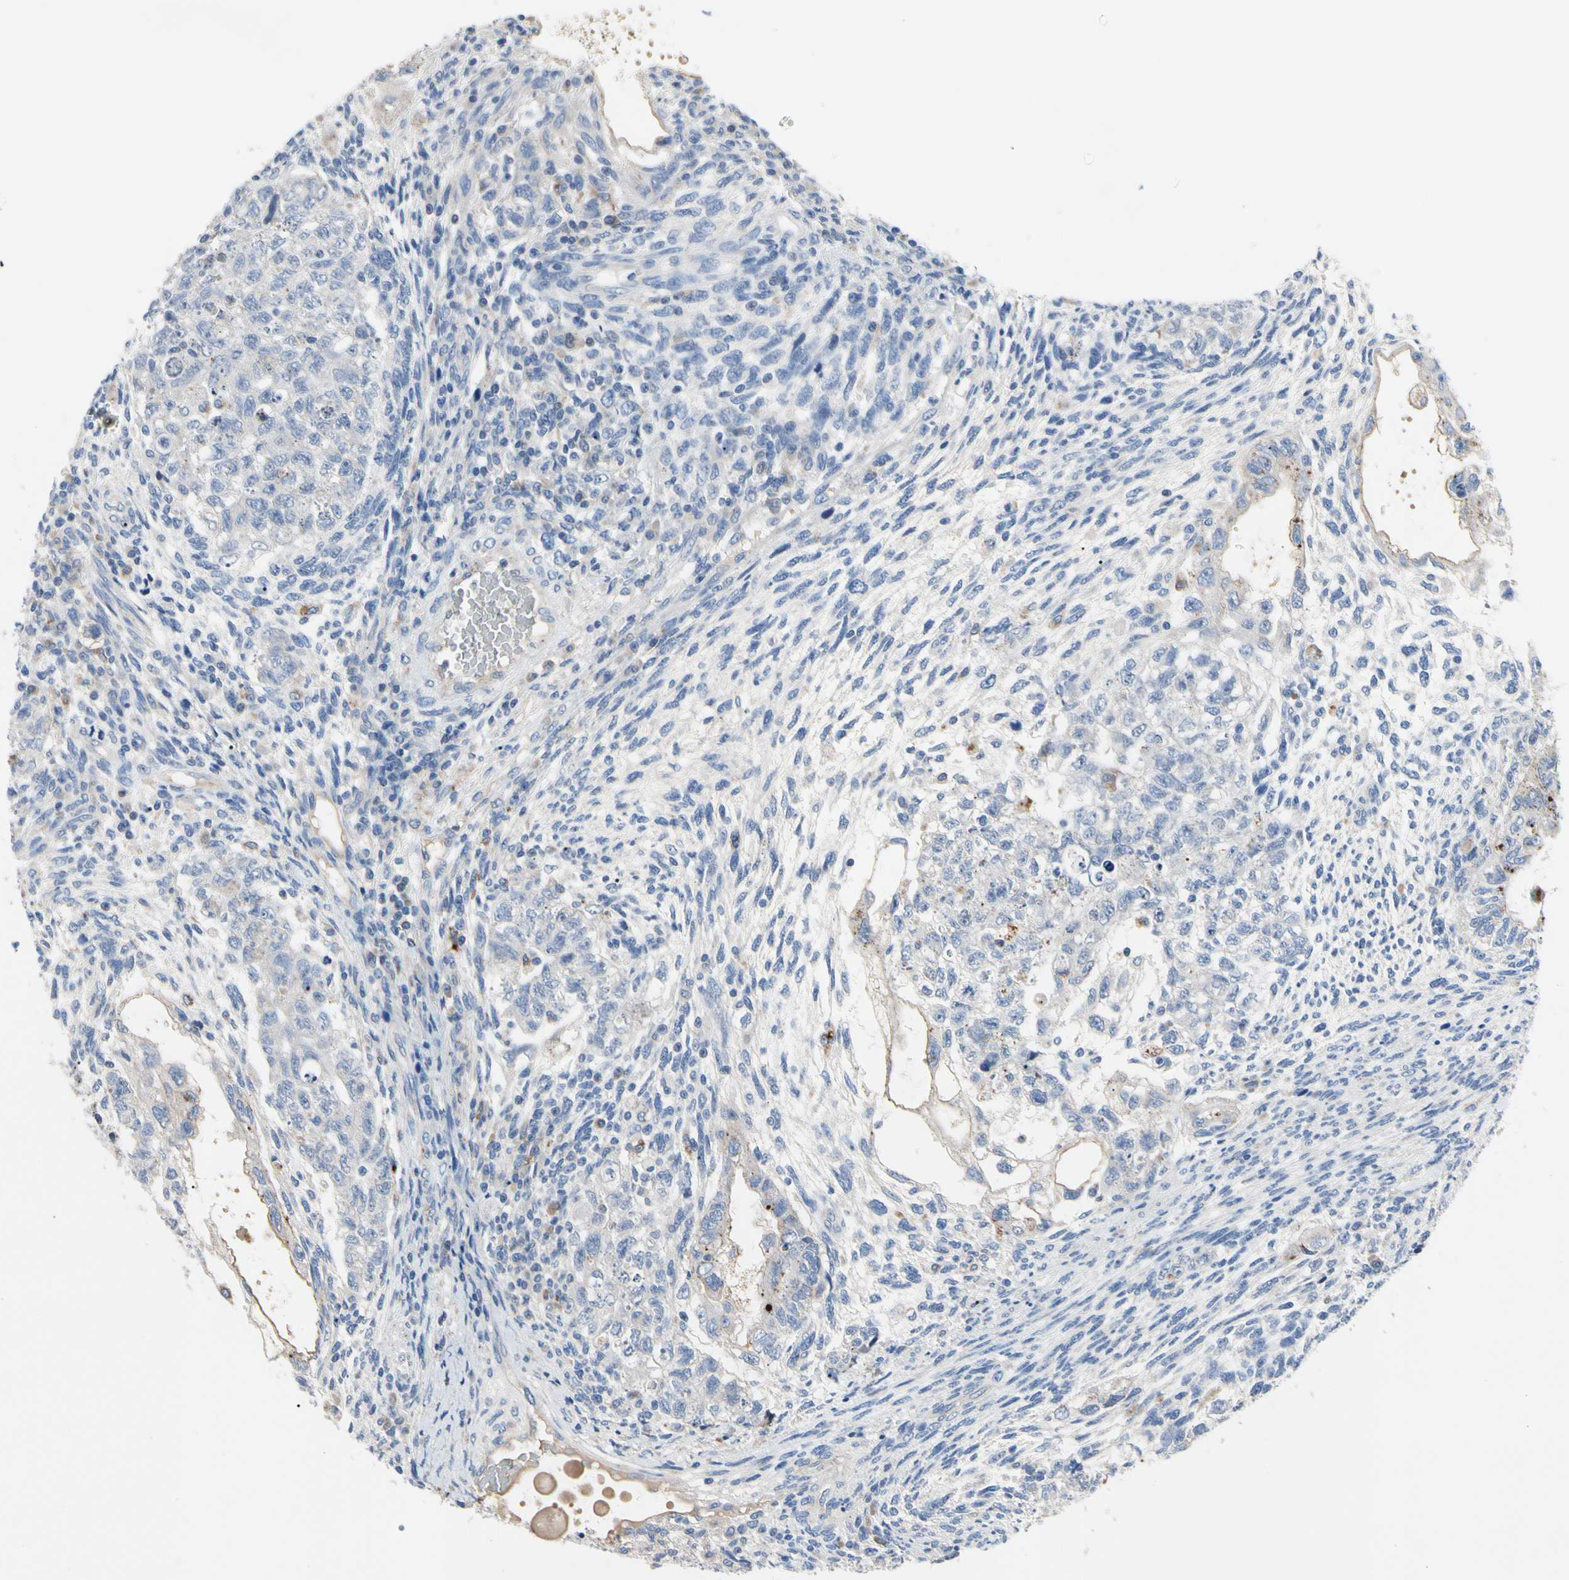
{"staining": {"intensity": "negative", "quantity": "none", "location": "none"}, "tissue": "testis cancer", "cell_type": "Tumor cells", "image_type": "cancer", "snomed": [{"axis": "morphology", "description": "Normal tissue, NOS"}, {"axis": "morphology", "description": "Carcinoma, Embryonal, NOS"}, {"axis": "topography", "description": "Testis"}], "caption": "Embryonal carcinoma (testis) was stained to show a protein in brown. There is no significant staining in tumor cells.", "gene": "RETSAT", "patient": {"sex": "male", "age": 36}}